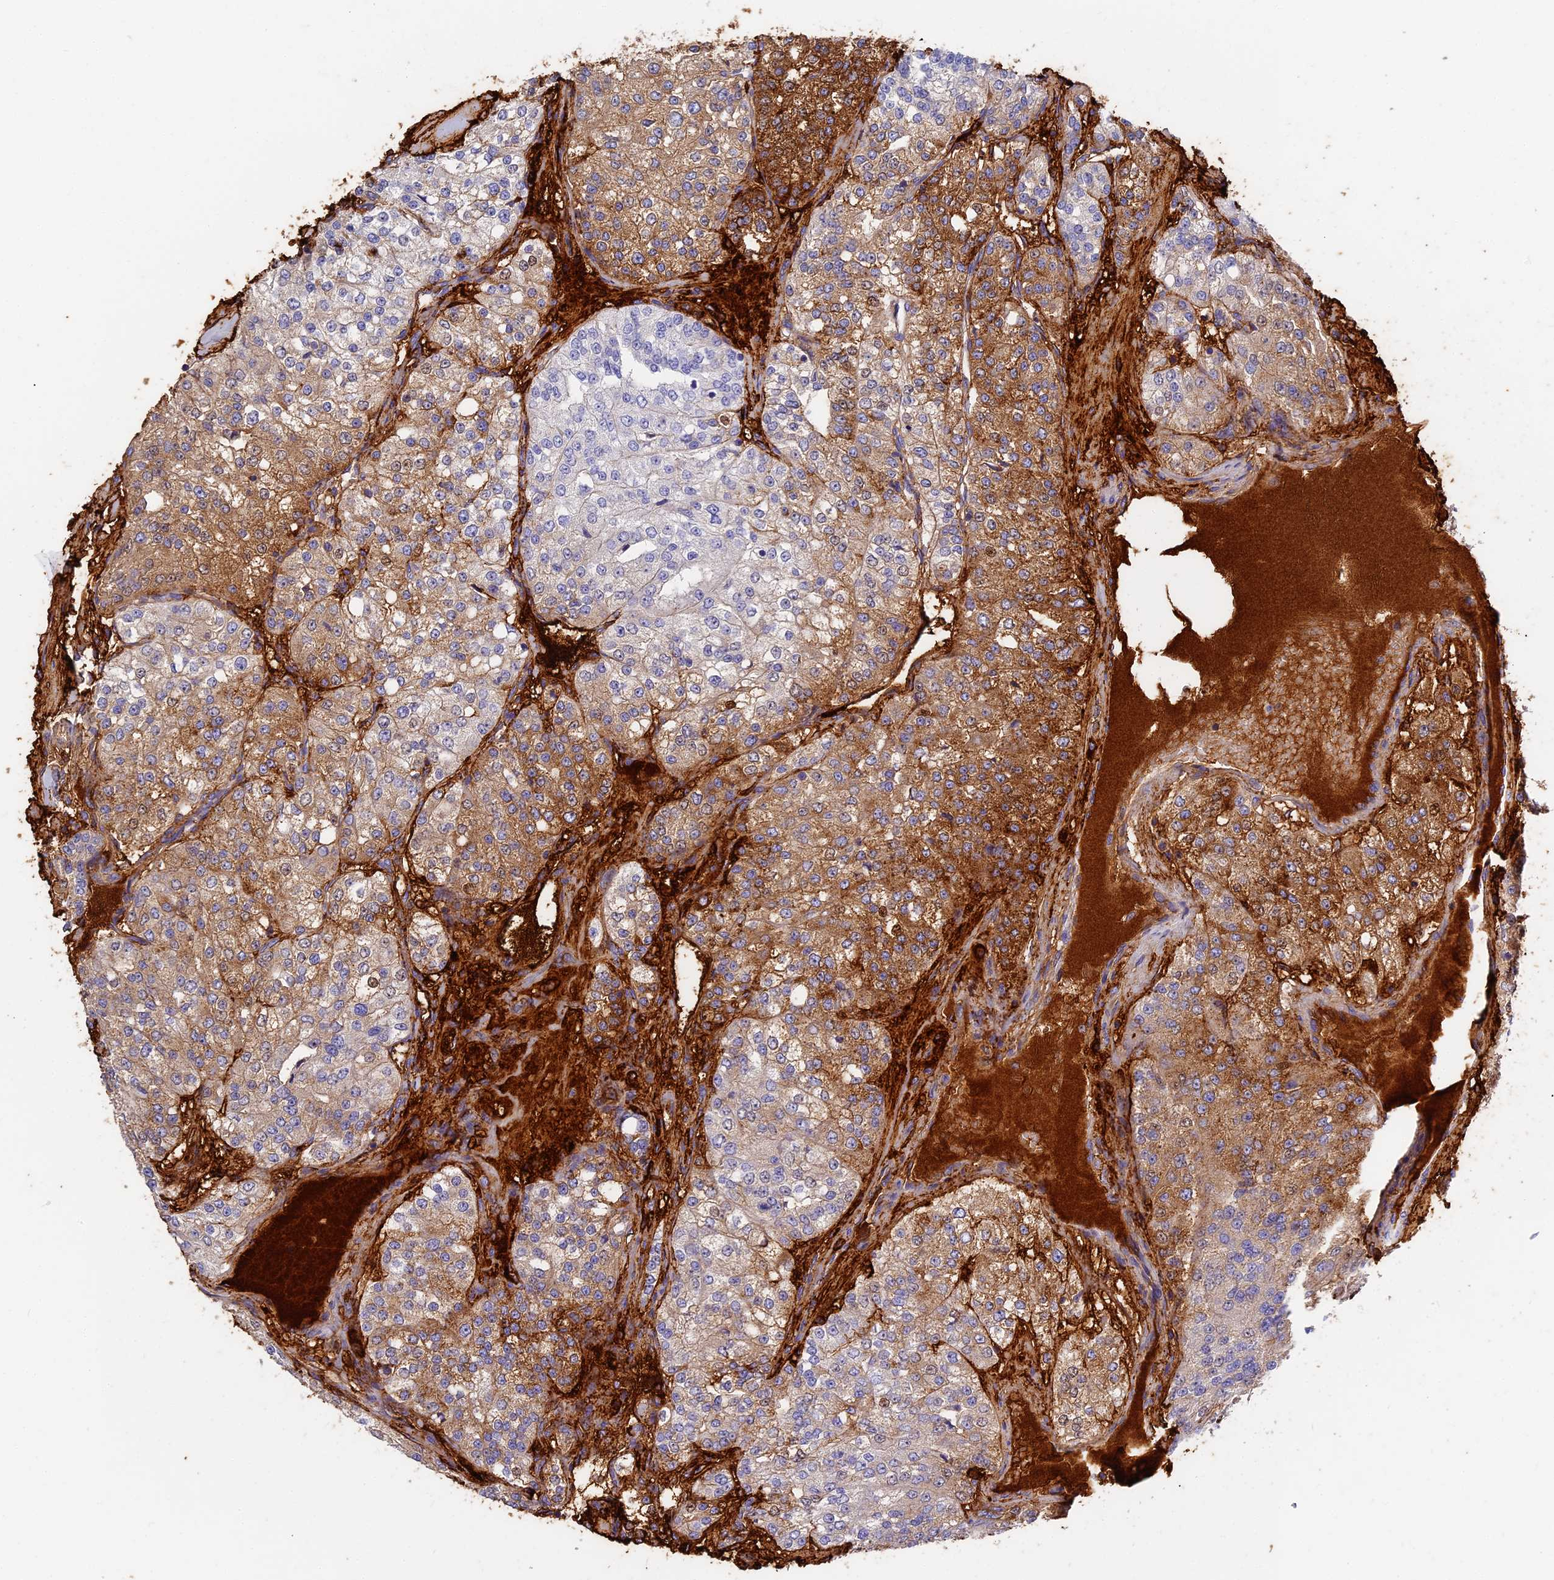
{"staining": {"intensity": "moderate", "quantity": "25%-75%", "location": "cytoplasmic/membranous"}, "tissue": "renal cancer", "cell_type": "Tumor cells", "image_type": "cancer", "snomed": [{"axis": "morphology", "description": "Adenocarcinoma, NOS"}, {"axis": "topography", "description": "Kidney"}], "caption": "An image of human adenocarcinoma (renal) stained for a protein shows moderate cytoplasmic/membranous brown staining in tumor cells.", "gene": "ITIH1", "patient": {"sex": "female", "age": 63}}